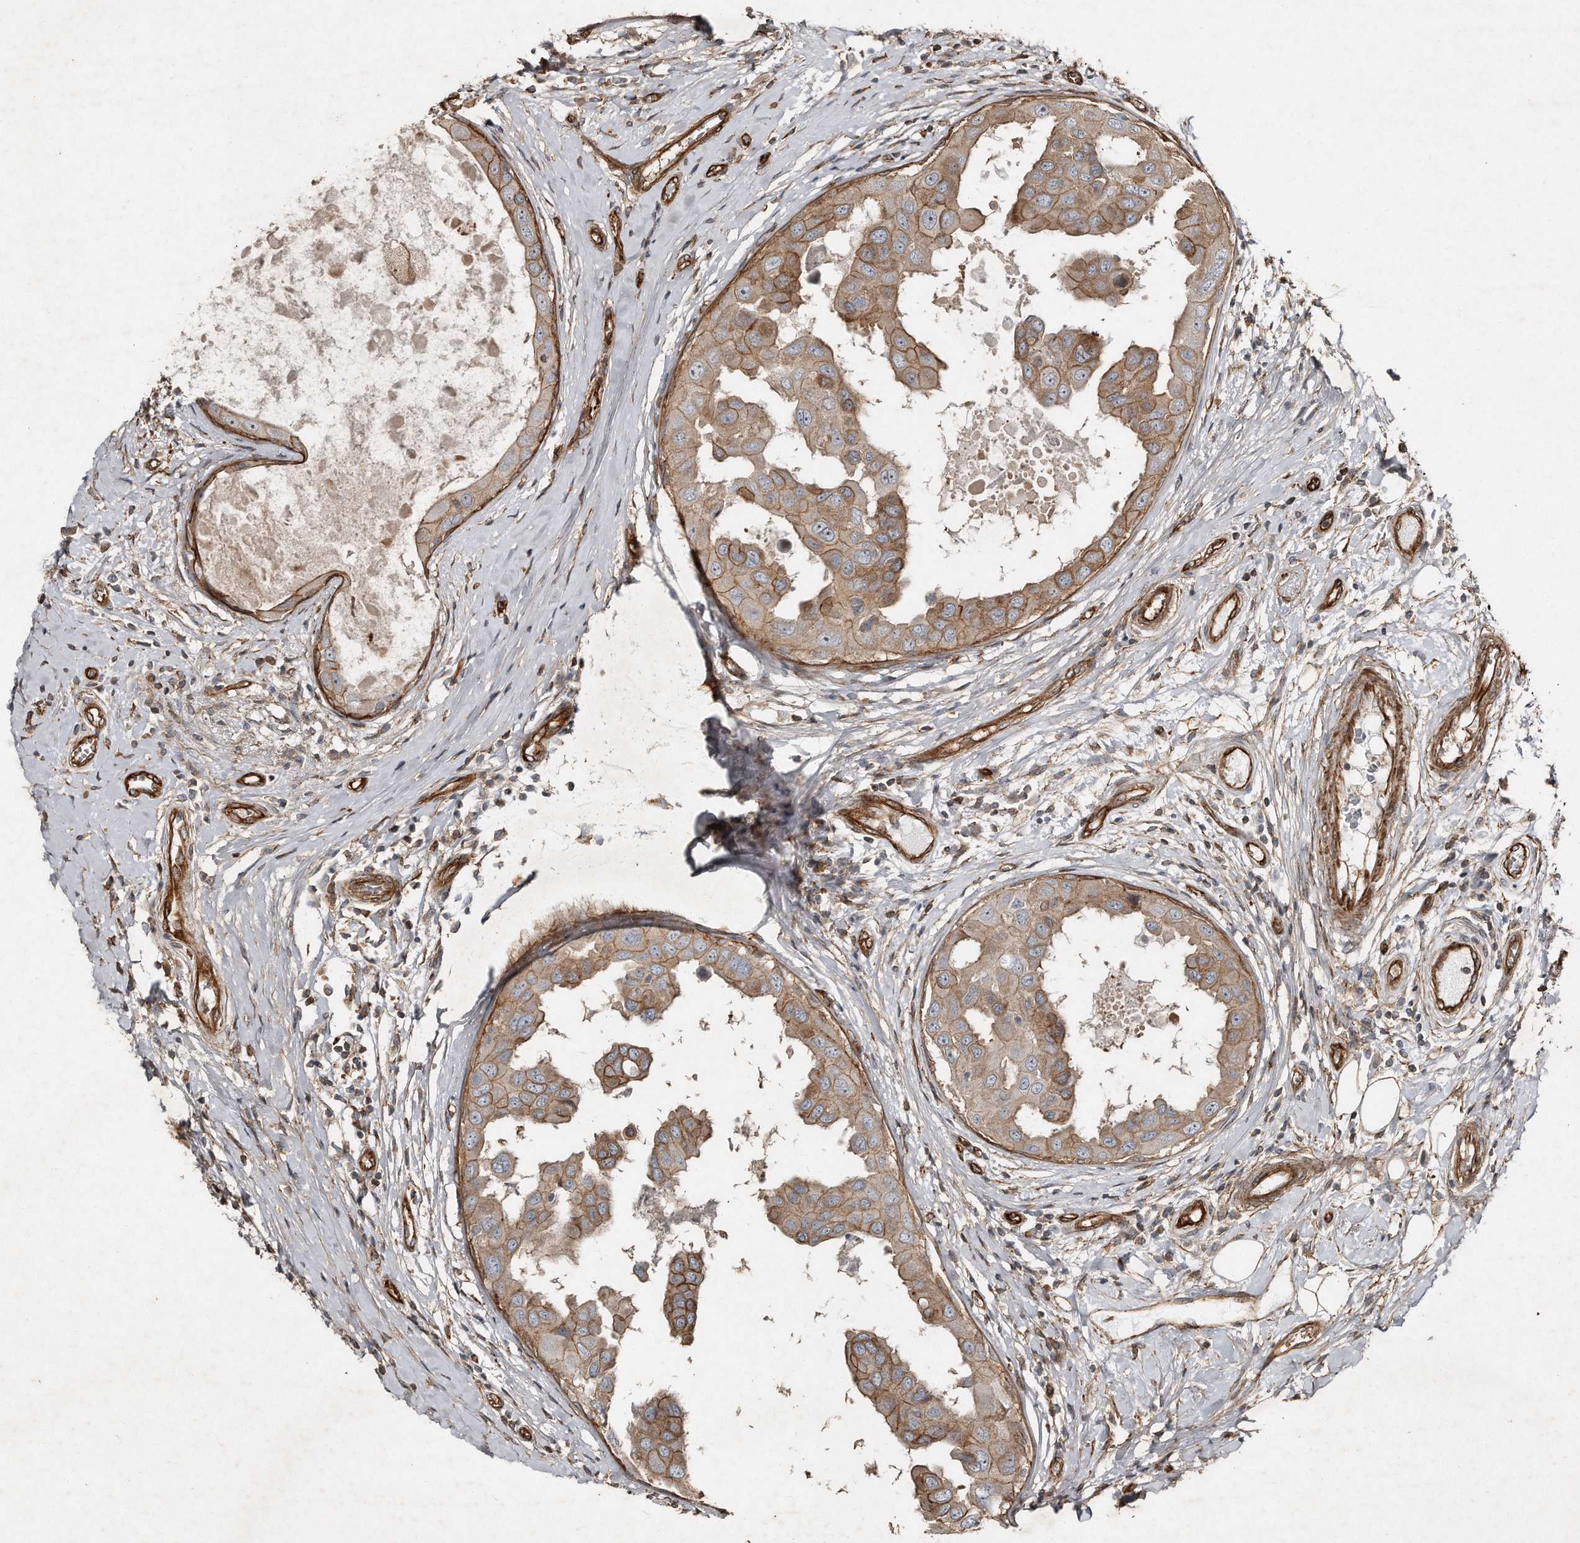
{"staining": {"intensity": "moderate", "quantity": ">75%", "location": "cytoplasmic/membranous"}, "tissue": "breast cancer", "cell_type": "Tumor cells", "image_type": "cancer", "snomed": [{"axis": "morphology", "description": "Duct carcinoma"}, {"axis": "topography", "description": "Breast"}], "caption": "This photomicrograph shows immunohistochemistry (IHC) staining of breast invasive ductal carcinoma, with medium moderate cytoplasmic/membranous expression in approximately >75% of tumor cells.", "gene": "SNAP47", "patient": {"sex": "female", "age": 27}}